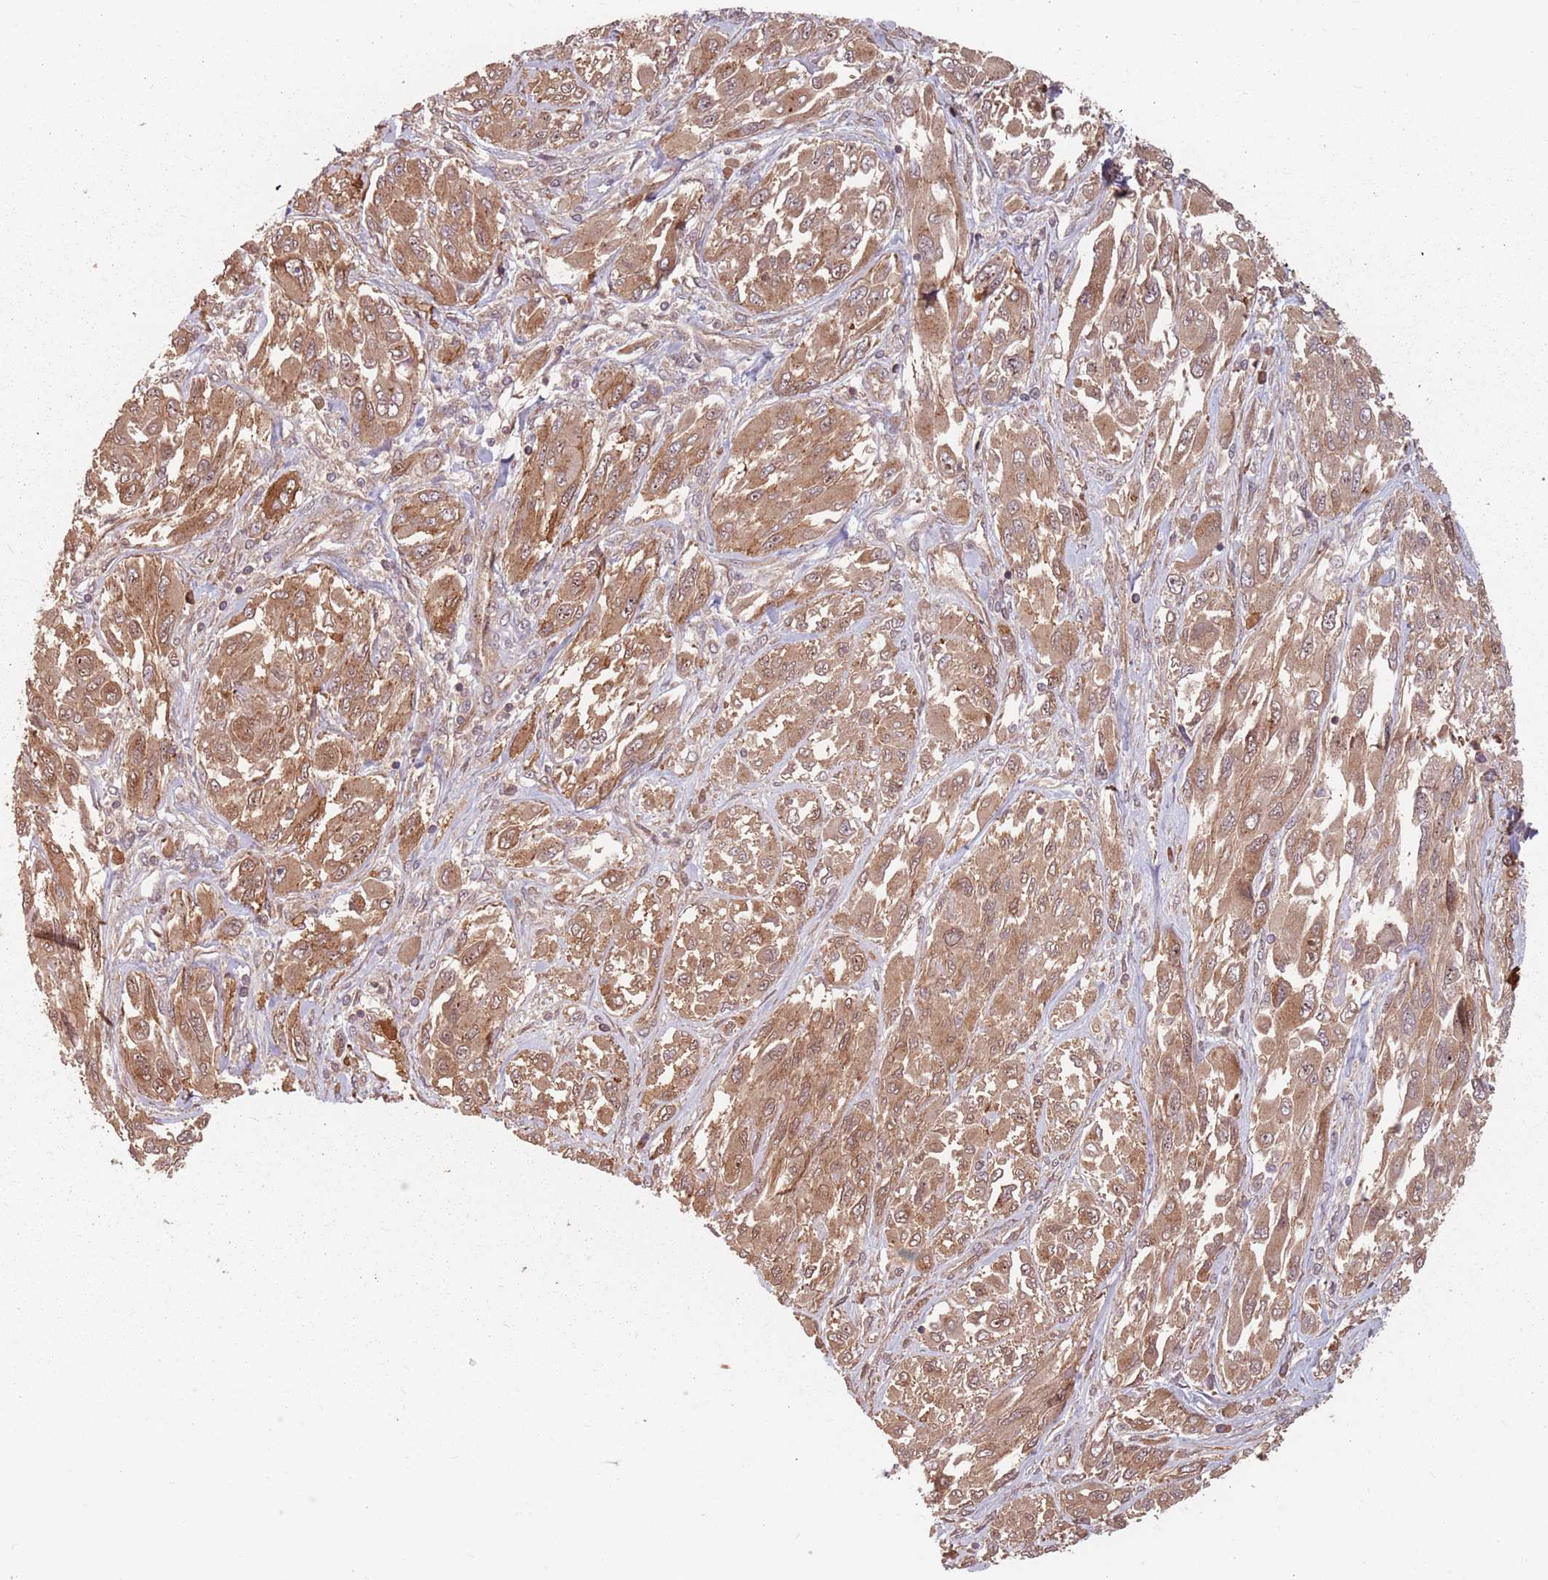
{"staining": {"intensity": "moderate", "quantity": ">75%", "location": "cytoplasmic/membranous"}, "tissue": "melanoma", "cell_type": "Tumor cells", "image_type": "cancer", "snomed": [{"axis": "morphology", "description": "Malignant melanoma, NOS"}, {"axis": "topography", "description": "Skin"}], "caption": "Melanoma stained with DAB IHC reveals medium levels of moderate cytoplasmic/membranous expression in approximately >75% of tumor cells.", "gene": "C3orf14", "patient": {"sex": "female", "age": 91}}